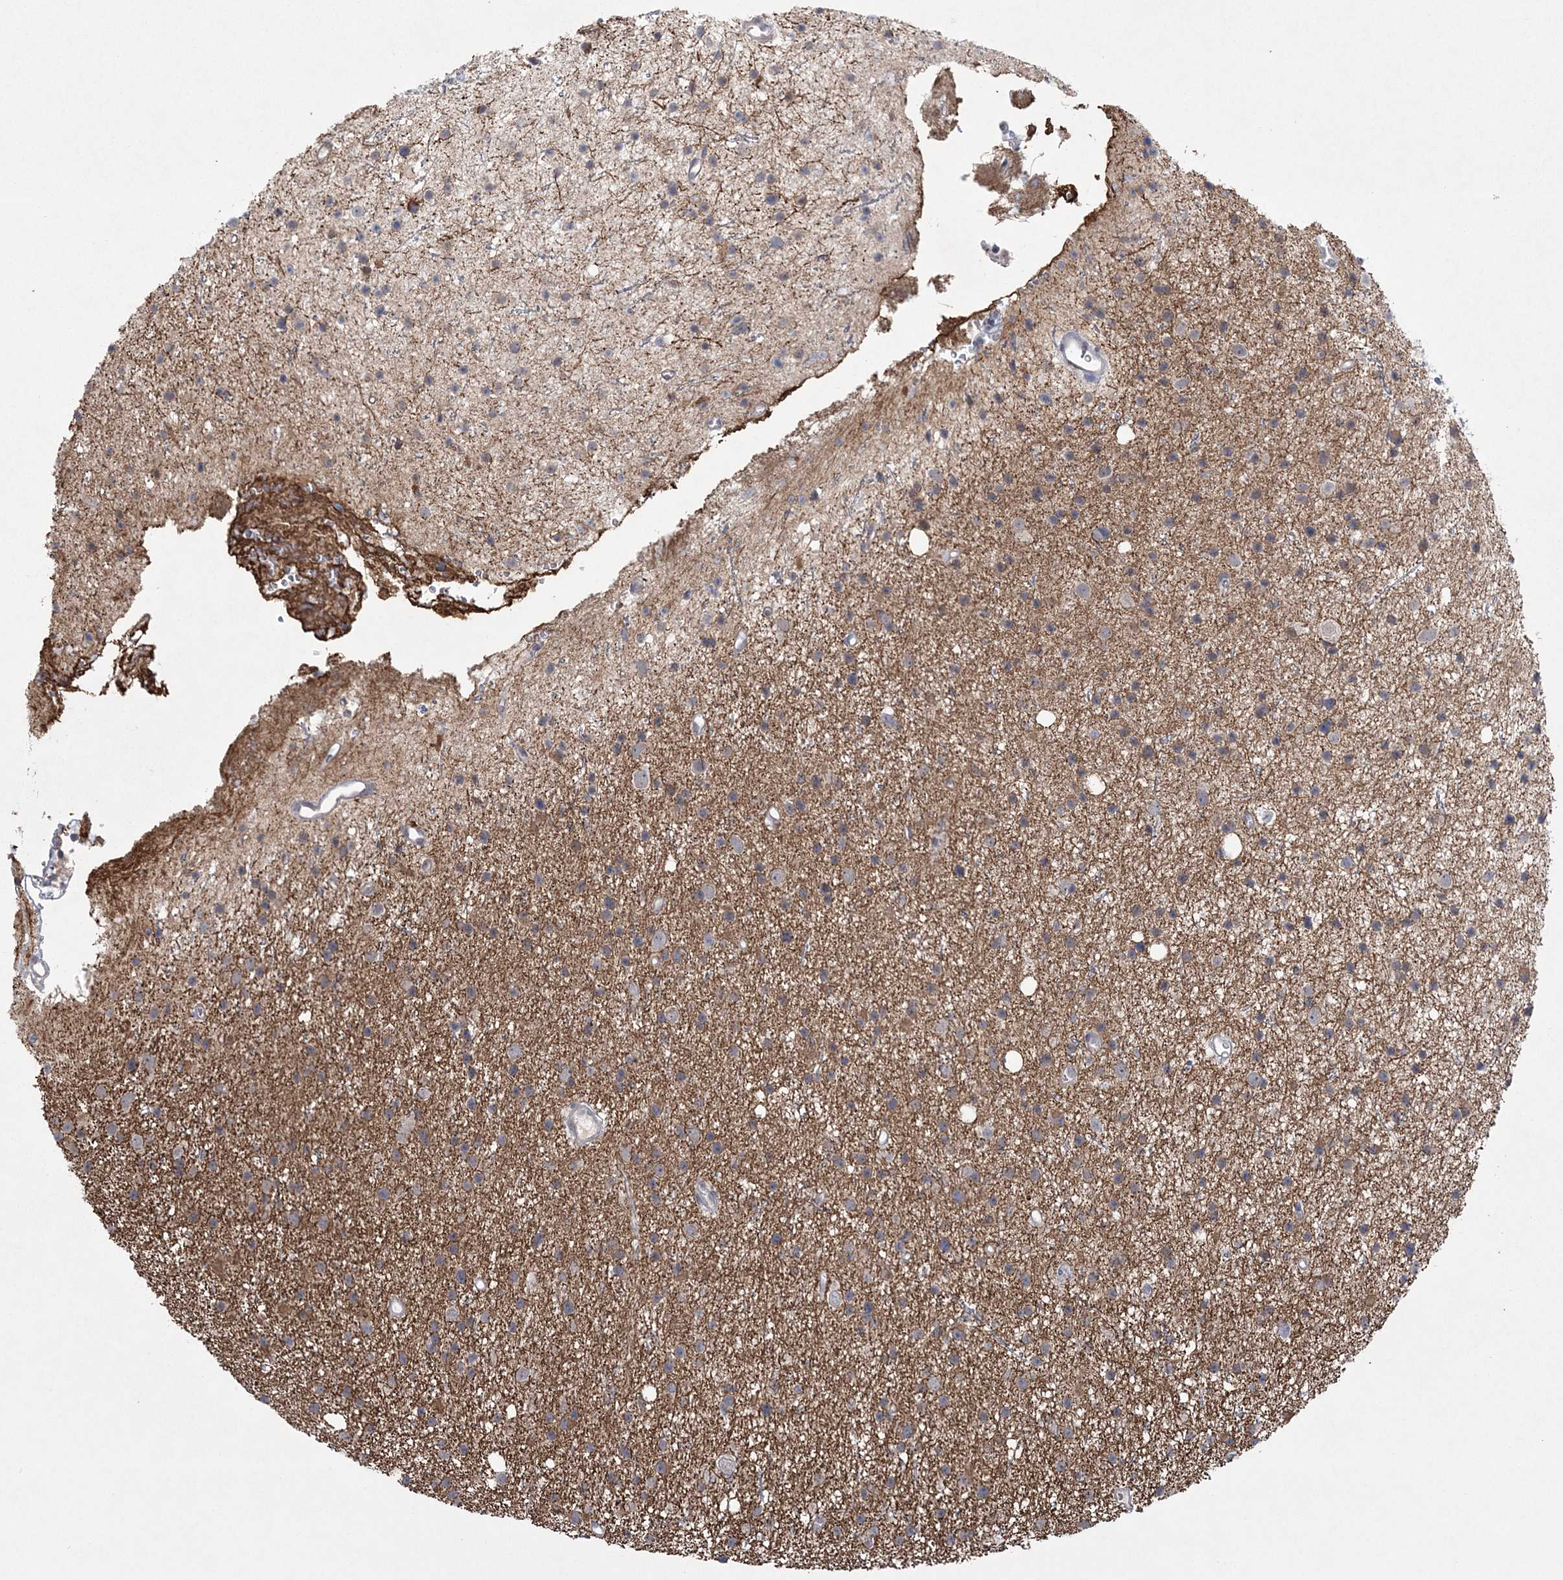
{"staining": {"intensity": "negative", "quantity": "none", "location": "none"}, "tissue": "glioma", "cell_type": "Tumor cells", "image_type": "cancer", "snomed": [{"axis": "morphology", "description": "Glioma, malignant, Low grade"}, {"axis": "topography", "description": "Cerebral cortex"}], "caption": "Human malignant glioma (low-grade) stained for a protein using immunohistochemistry (IHC) displays no expression in tumor cells.", "gene": "DPCD", "patient": {"sex": "female", "age": 39}}